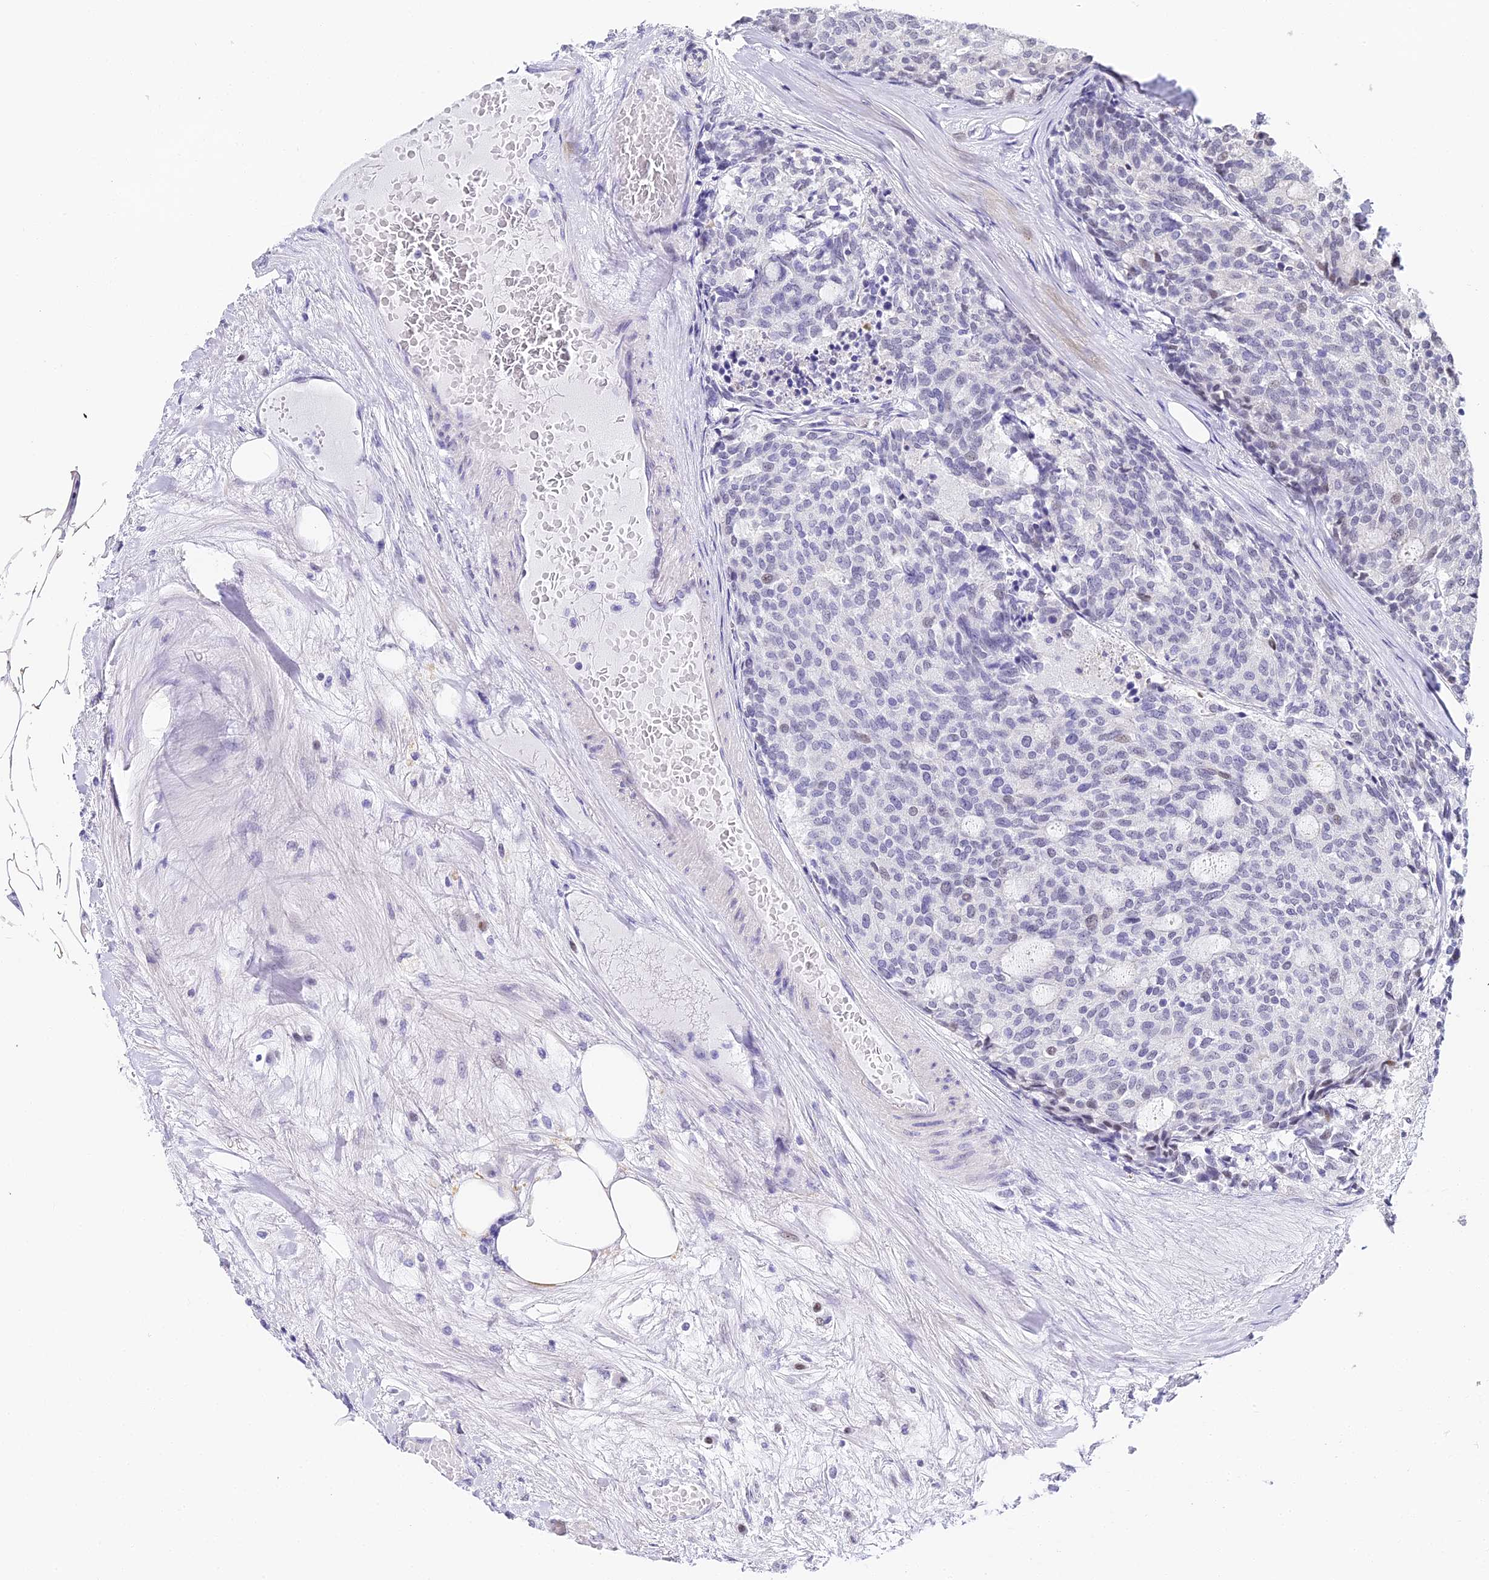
{"staining": {"intensity": "negative", "quantity": "none", "location": "none"}, "tissue": "carcinoid", "cell_type": "Tumor cells", "image_type": "cancer", "snomed": [{"axis": "morphology", "description": "Carcinoid, malignant, NOS"}, {"axis": "topography", "description": "Pancreas"}], "caption": "Tumor cells show no significant protein expression in malignant carcinoid.", "gene": "ABHD14A-ACY1", "patient": {"sex": "female", "age": 54}}